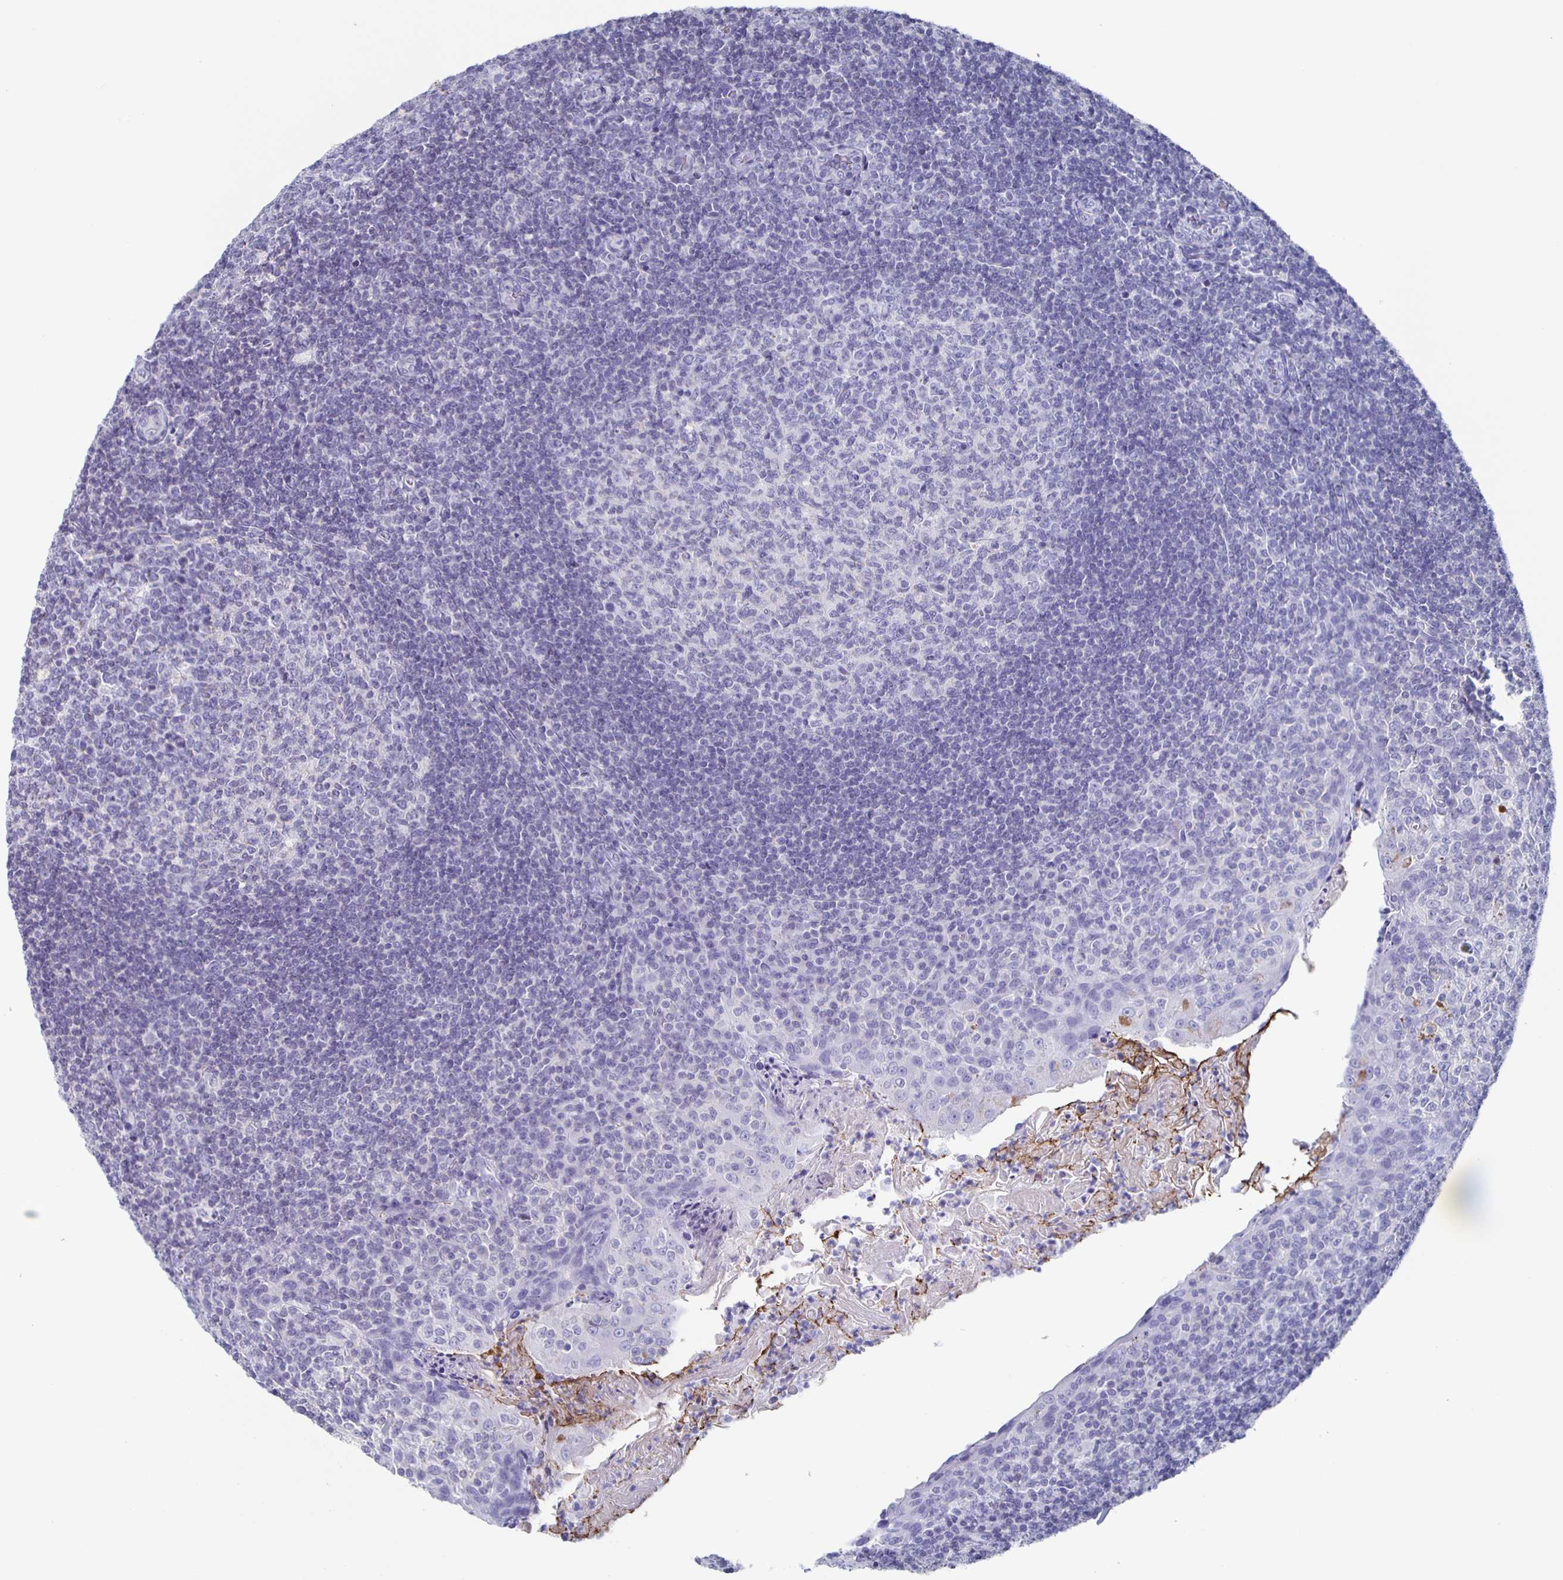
{"staining": {"intensity": "negative", "quantity": "none", "location": "none"}, "tissue": "tonsil", "cell_type": "Germinal center cells", "image_type": "normal", "snomed": [{"axis": "morphology", "description": "Normal tissue, NOS"}, {"axis": "topography", "description": "Tonsil"}], "caption": "Micrograph shows no protein staining in germinal center cells of benign tonsil. Brightfield microscopy of IHC stained with DAB (3,3'-diaminobenzidine) (brown) and hematoxylin (blue), captured at high magnification.", "gene": "FGA", "patient": {"sex": "female", "age": 10}}